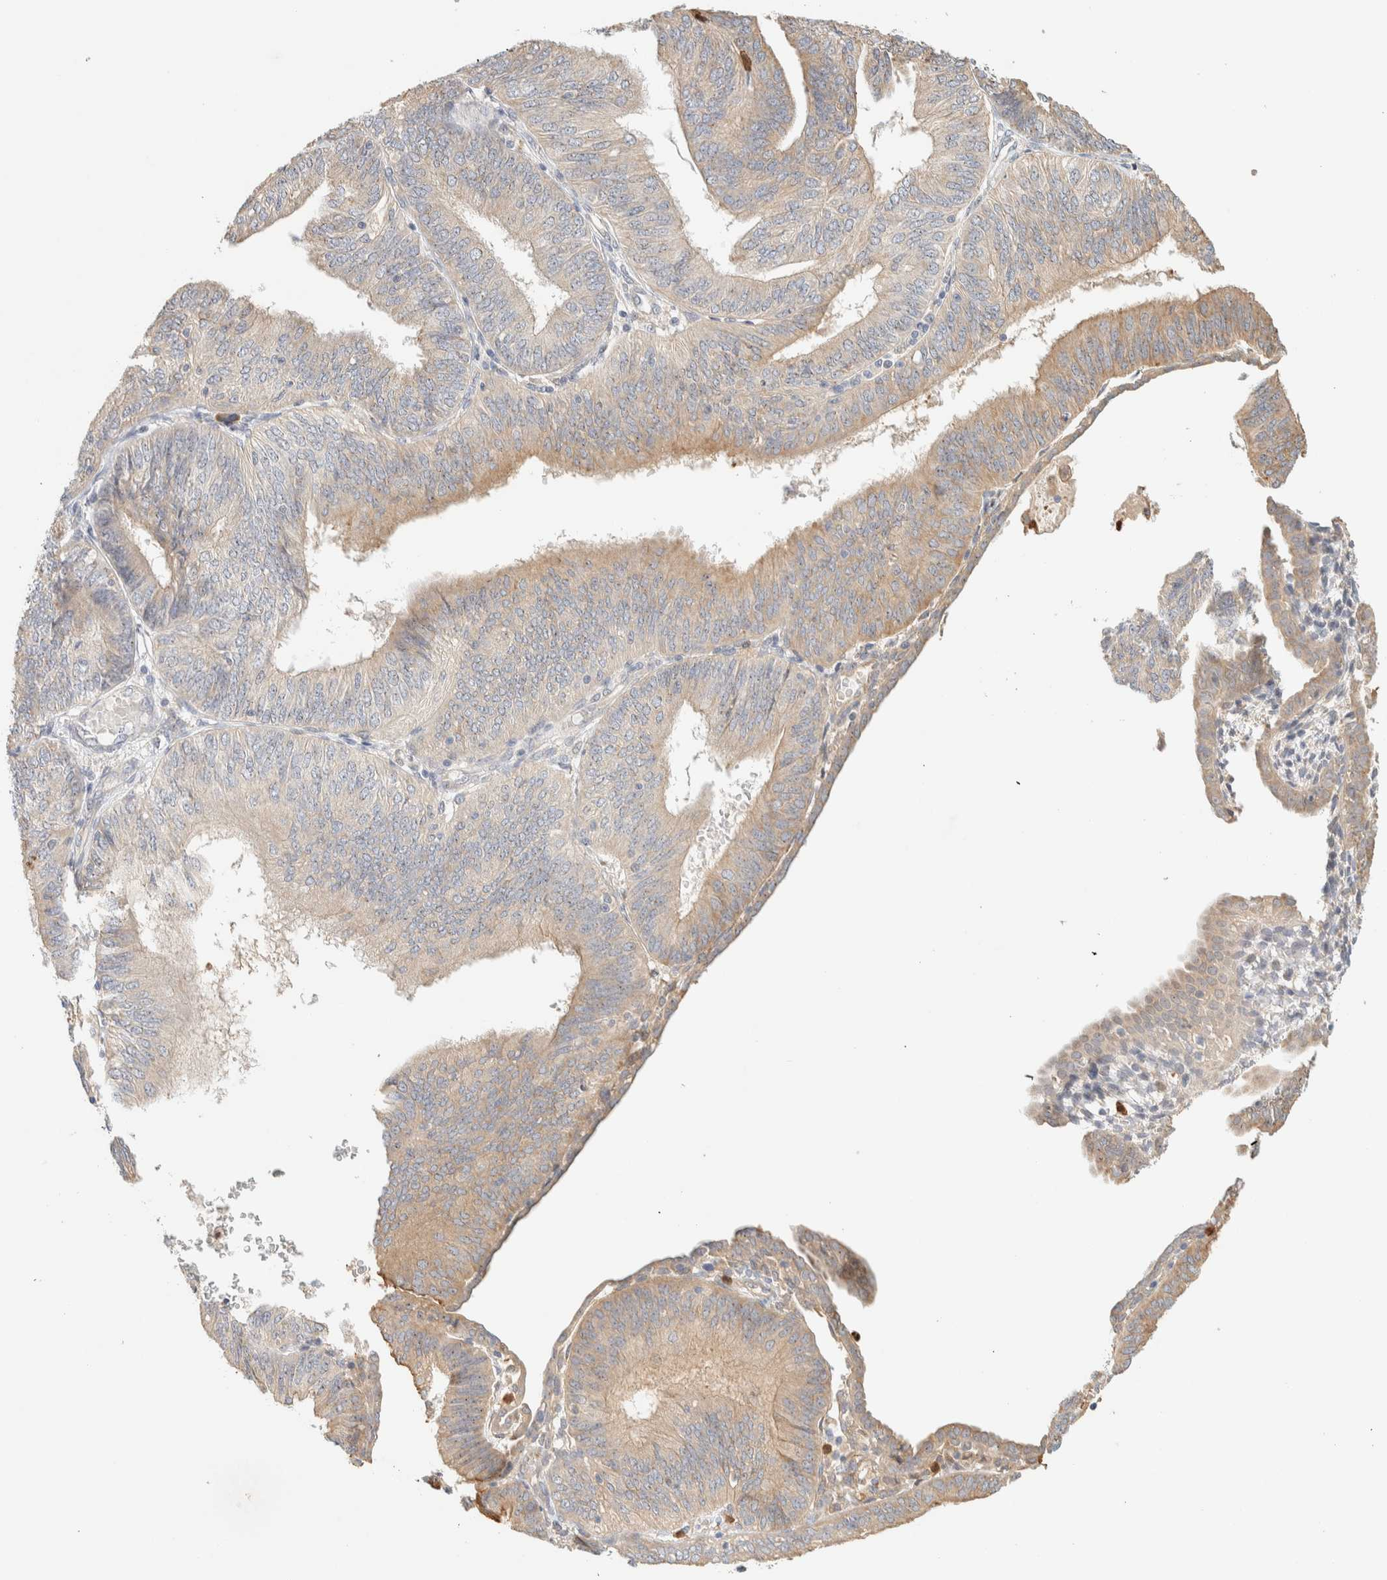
{"staining": {"intensity": "weak", "quantity": ">75%", "location": "cytoplasmic/membranous"}, "tissue": "endometrial cancer", "cell_type": "Tumor cells", "image_type": "cancer", "snomed": [{"axis": "morphology", "description": "Adenocarcinoma, NOS"}, {"axis": "topography", "description": "Endometrium"}], "caption": "High-magnification brightfield microscopy of endometrial cancer stained with DAB (3,3'-diaminobenzidine) (brown) and counterstained with hematoxylin (blue). tumor cells exhibit weak cytoplasmic/membranous expression is appreciated in about>75% of cells.", "gene": "TTC3", "patient": {"sex": "female", "age": 58}}